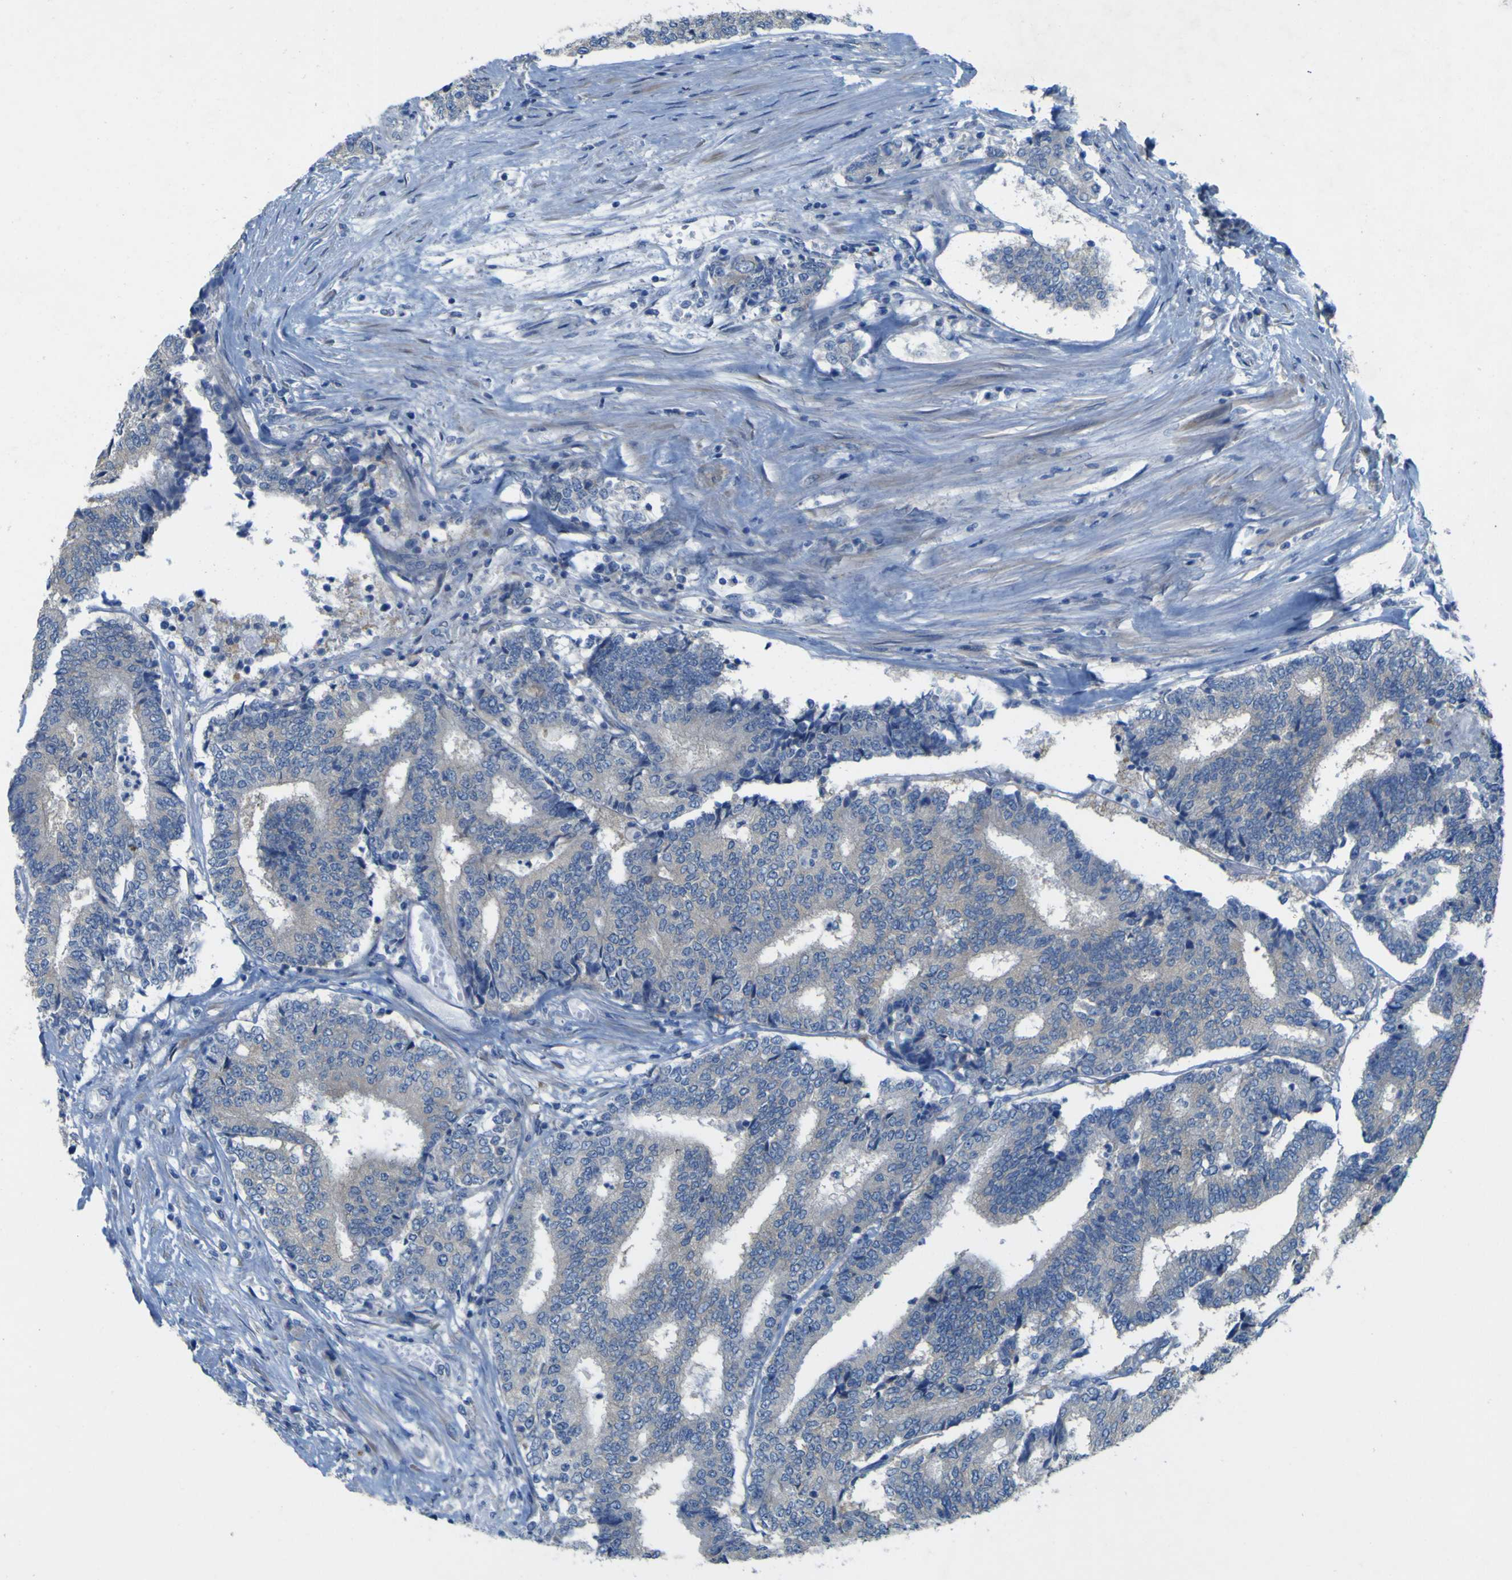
{"staining": {"intensity": "negative", "quantity": "none", "location": "none"}, "tissue": "prostate cancer", "cell_type": "Tumor cells", "image_type": "cancer", "snomed": [{"axis": "morphology", "description": "Normal tissue, NOS"}, {"axis": "morphology", "description": "Adenocarcinoma, High grade"}, {"axis": "topography", "description": "Prostate"}, {"axis": "topography", "description": "Seminal veicle"}], "caption": "This is an immunohistochemistry micrograph of human adenocarcinoma (high-grade) (prostate). There is no expression in tumor cells.", "gene": "MYEOV", "patient": {"sex": "male", "age": 55}}